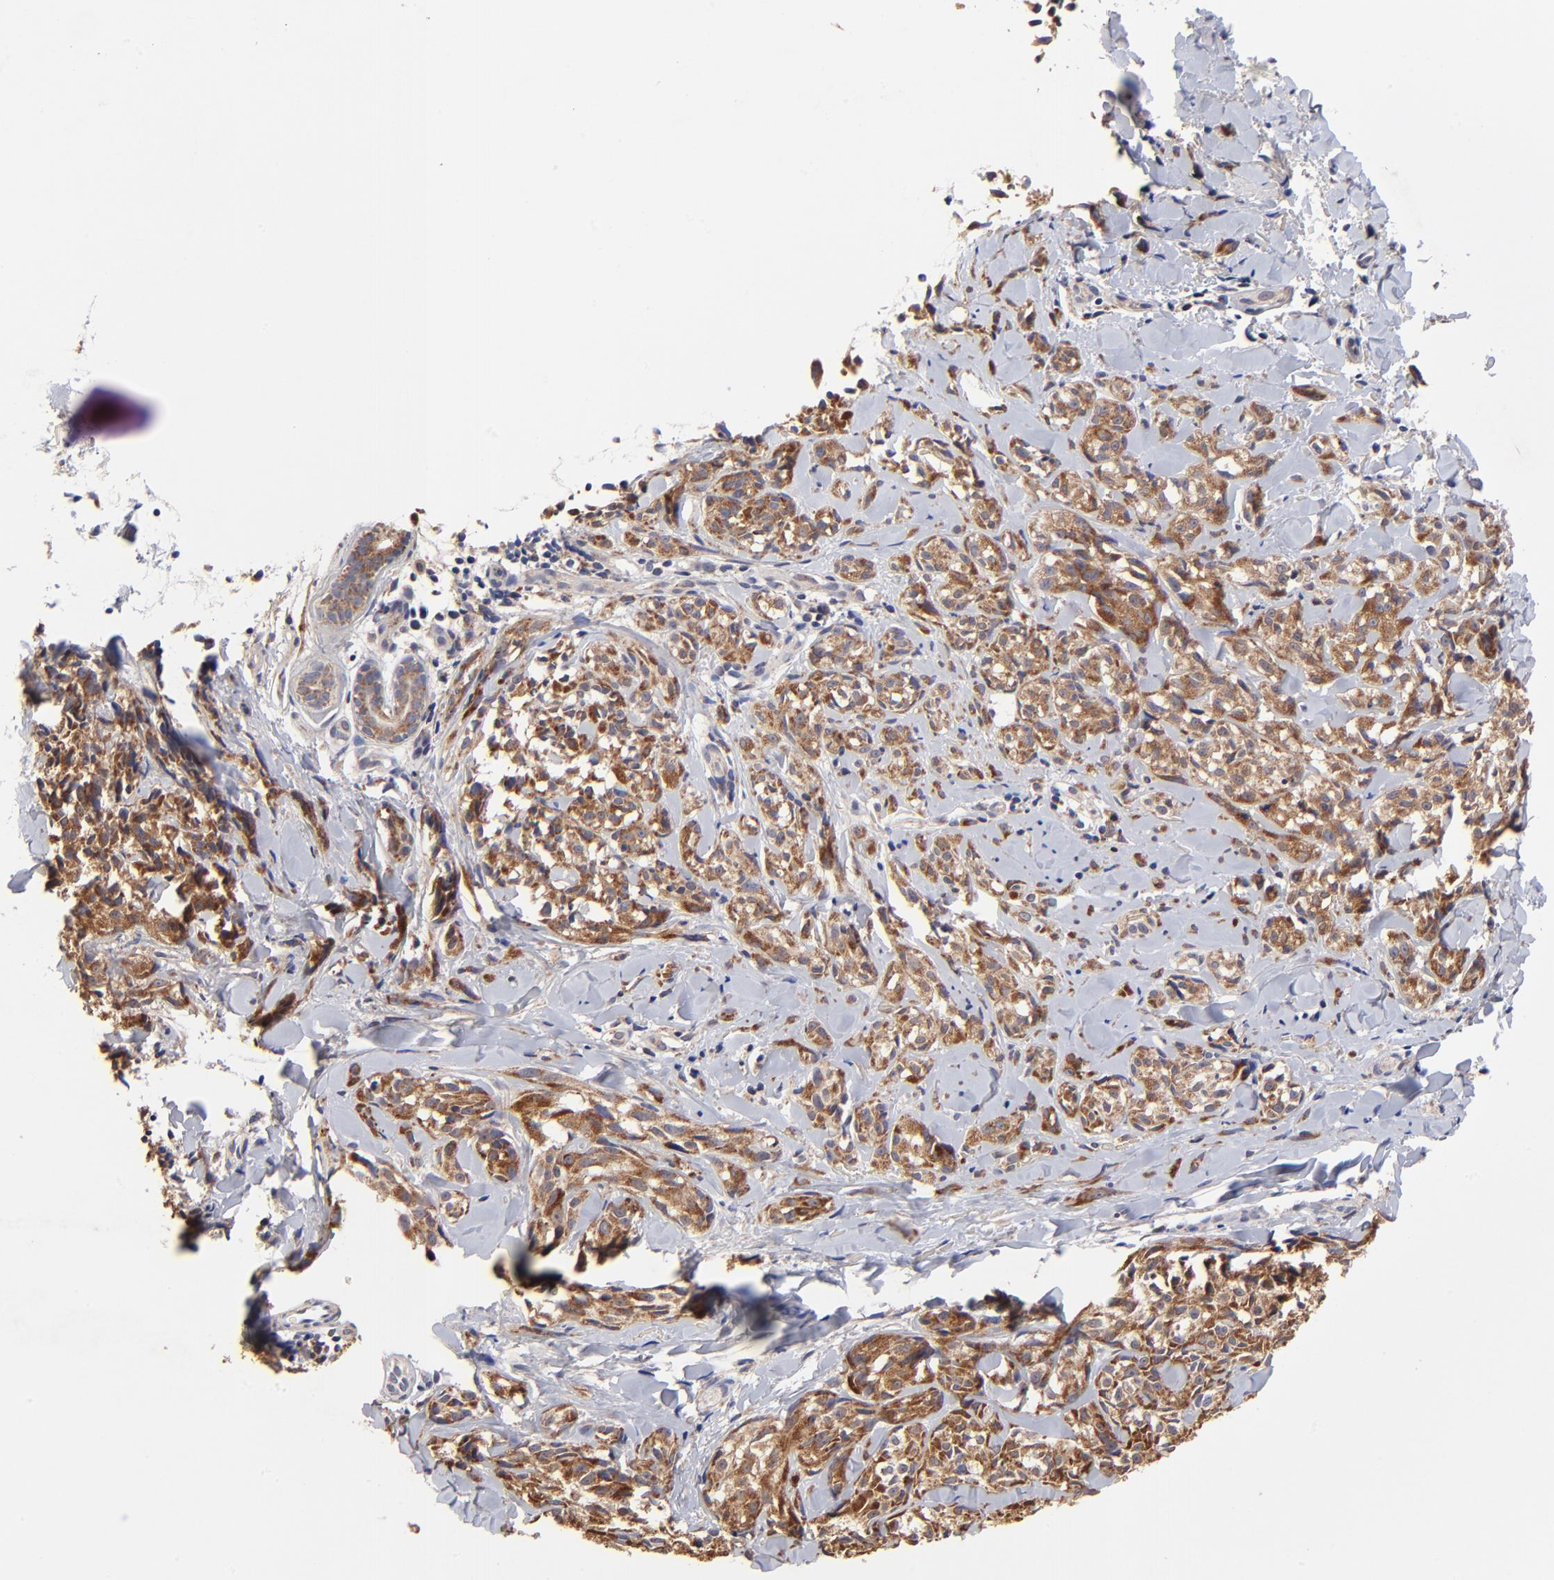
{"staining": {"intensity": "moderate", "quantity": ">75%", "location": "cytoplasmic/membranous"}, "tissue": "melanoma", "cell_type": "Tumor cells", "image_type": "cancer", "snomed": [{"axis": "morphology", "description": "Malignant melanoma, Metastatic site"}, {"axis": "topography", "description": "Skin"}], "caption": "Immunohistochemical staining of human malignant melanoma (metastatic site) reveals medium levels of moderate cytoplasmic/membranous protein expression in approximately >75% of tumor cells.", "gene": "FBXL12", "patient": {"sex": "female", "age": 66}}